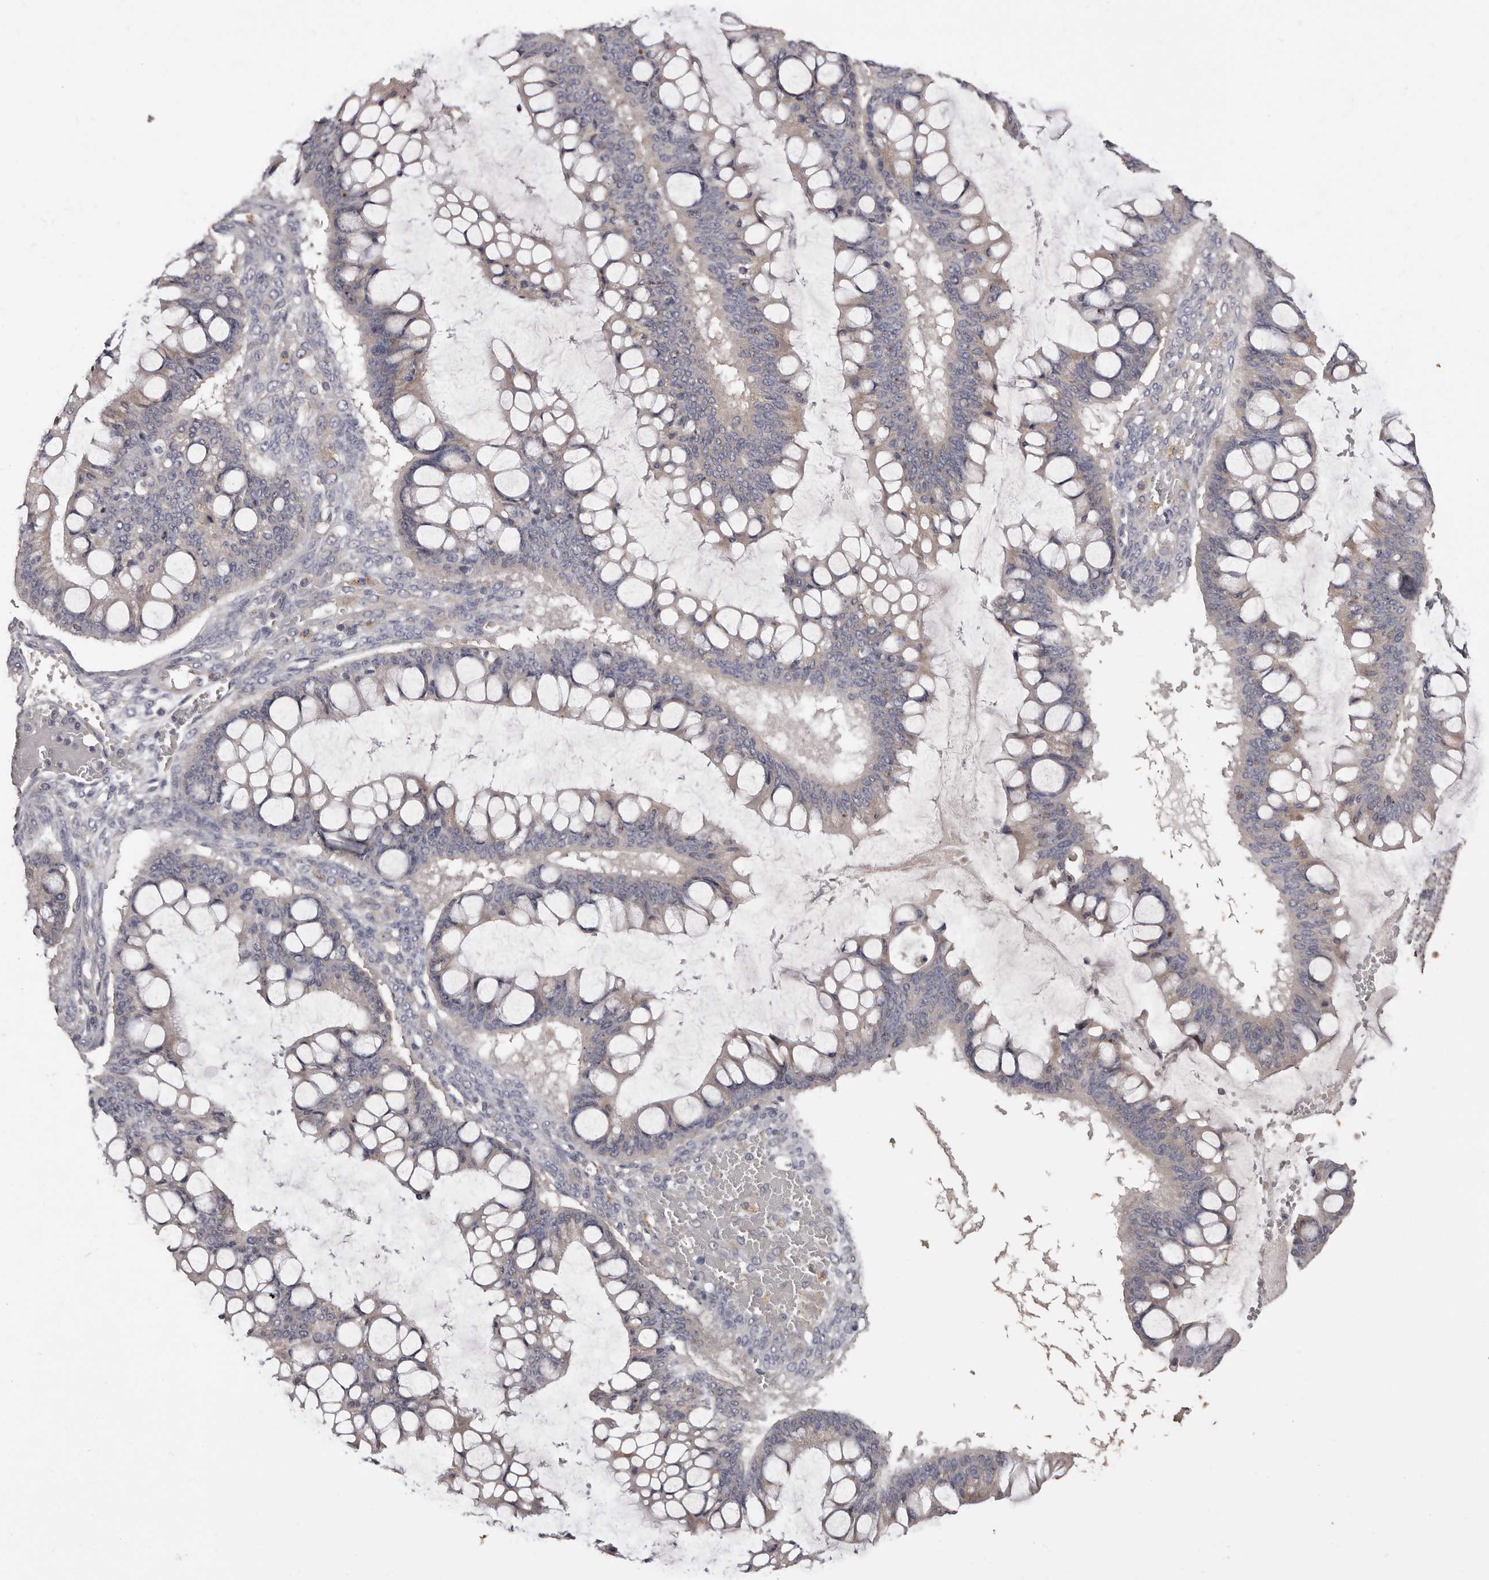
{"staining": {"intensity": "negative", "quantity": "none", "location": "none"}, "tissue": "ovarian cancer", "cell_type": "Tumor cells", "image_type": "cancer", "snomed": [{"axis": "morphology", "description": "Cystadenocarcinoma, mucinous, NOS"}, {"axis": "topography", "description": "Ovary"}], "caption": "Mucinous cystadenocarcinoma (ovarian) was stained to show a protein in brown. There is no significant expression in tumor cells.", "gene": "ETNK1", "patient": {"sex": "female", "age": 73}}